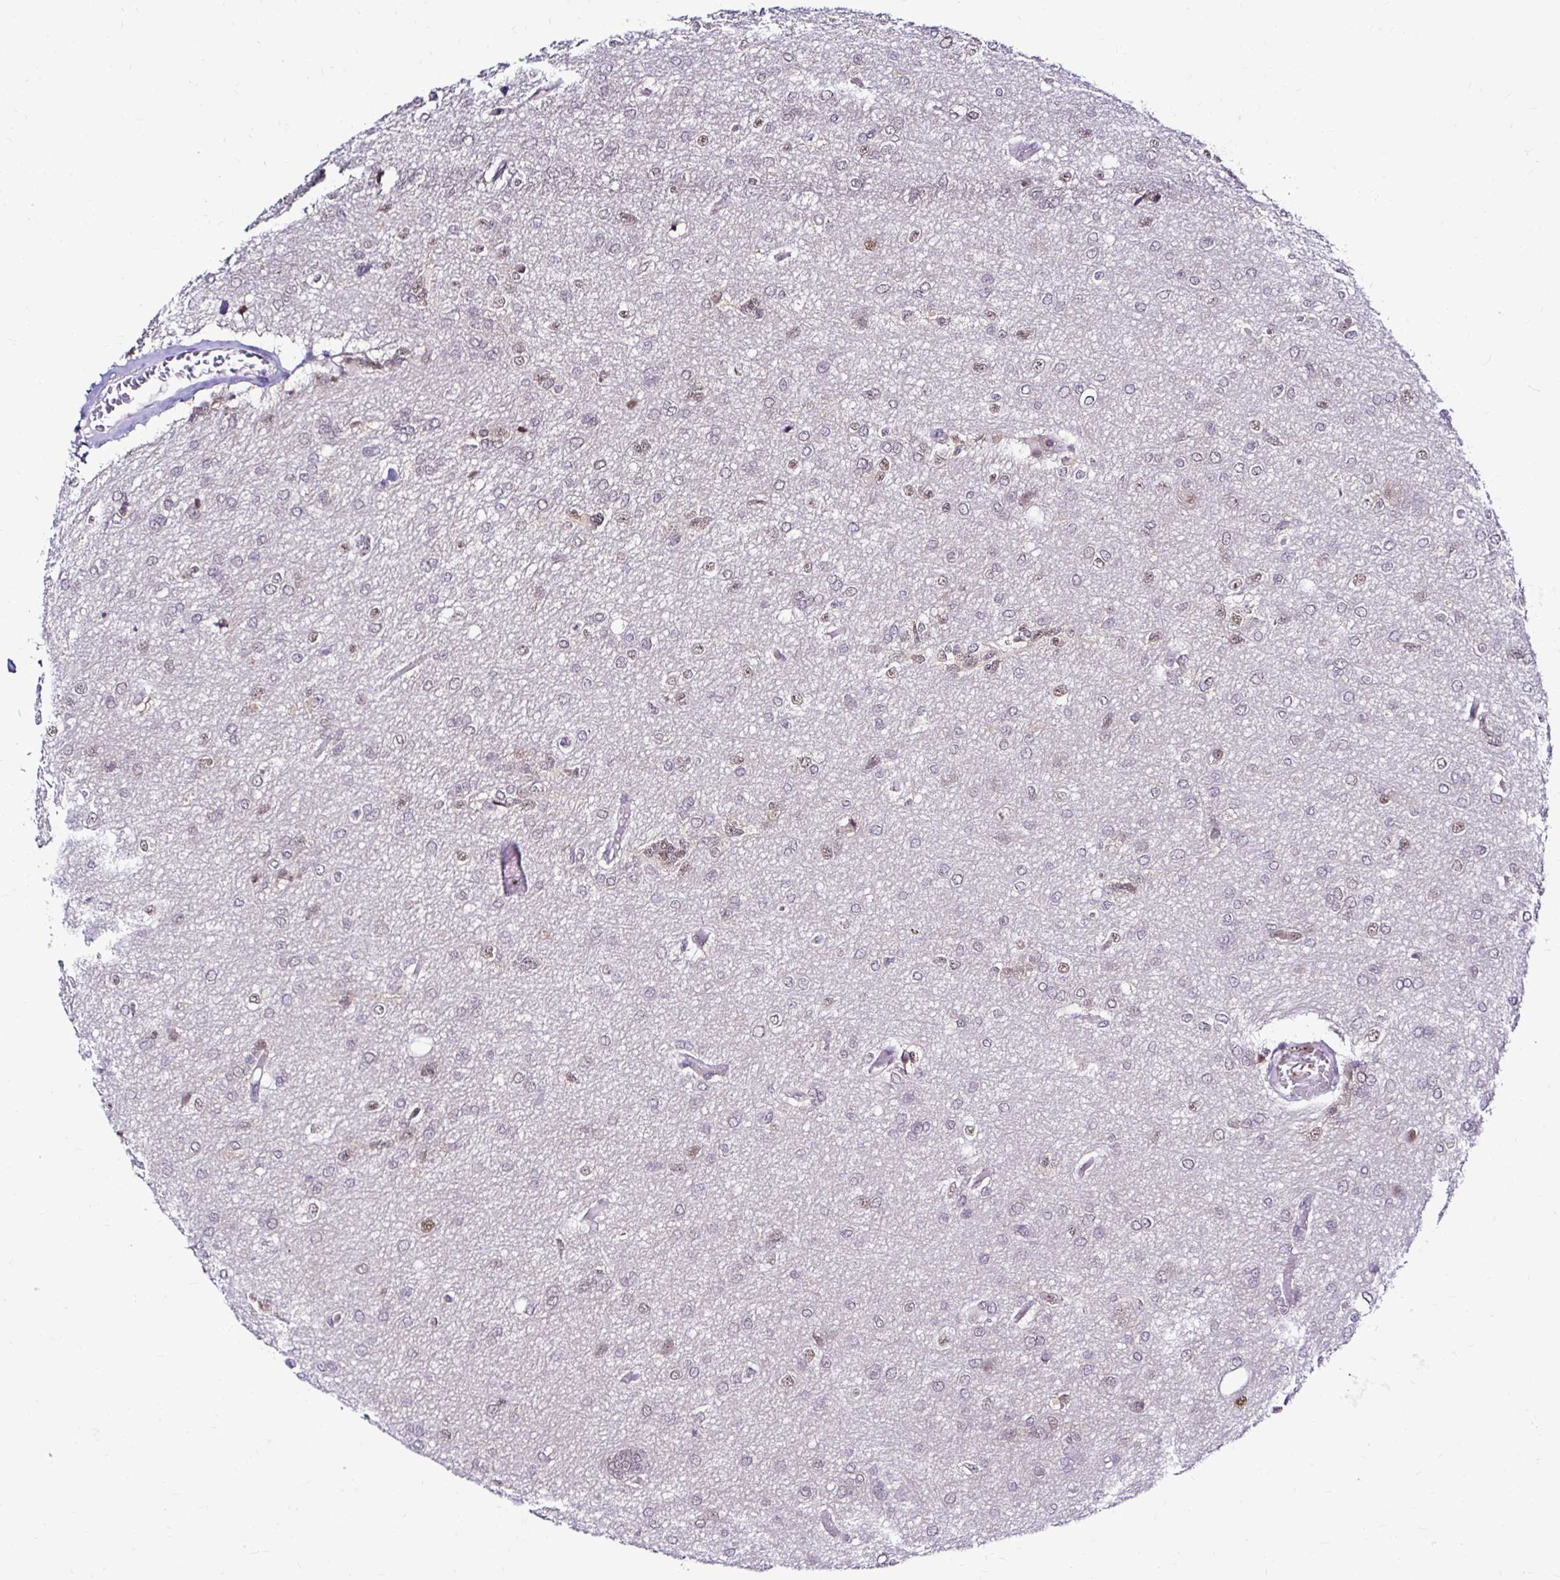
{"staining": {"intensity": "moderate", "quantity": "<25%", "location": "nuclear"}, "tissue": "glioma", "cell_type": "Tumor cells", "image_type": "cancer", "snomed": [{"axis": "morphology", "description": "Glioma, malignant, Low grade"}, {"axis": "topography", "description": "Brain"}], "caption": "Immunohistochemical staining of glioma displays moderate nuclear protein staining in about <25% of tumor cells.", "gene": "PSMD3", "patient": {"sex": "male", "age": 26}}